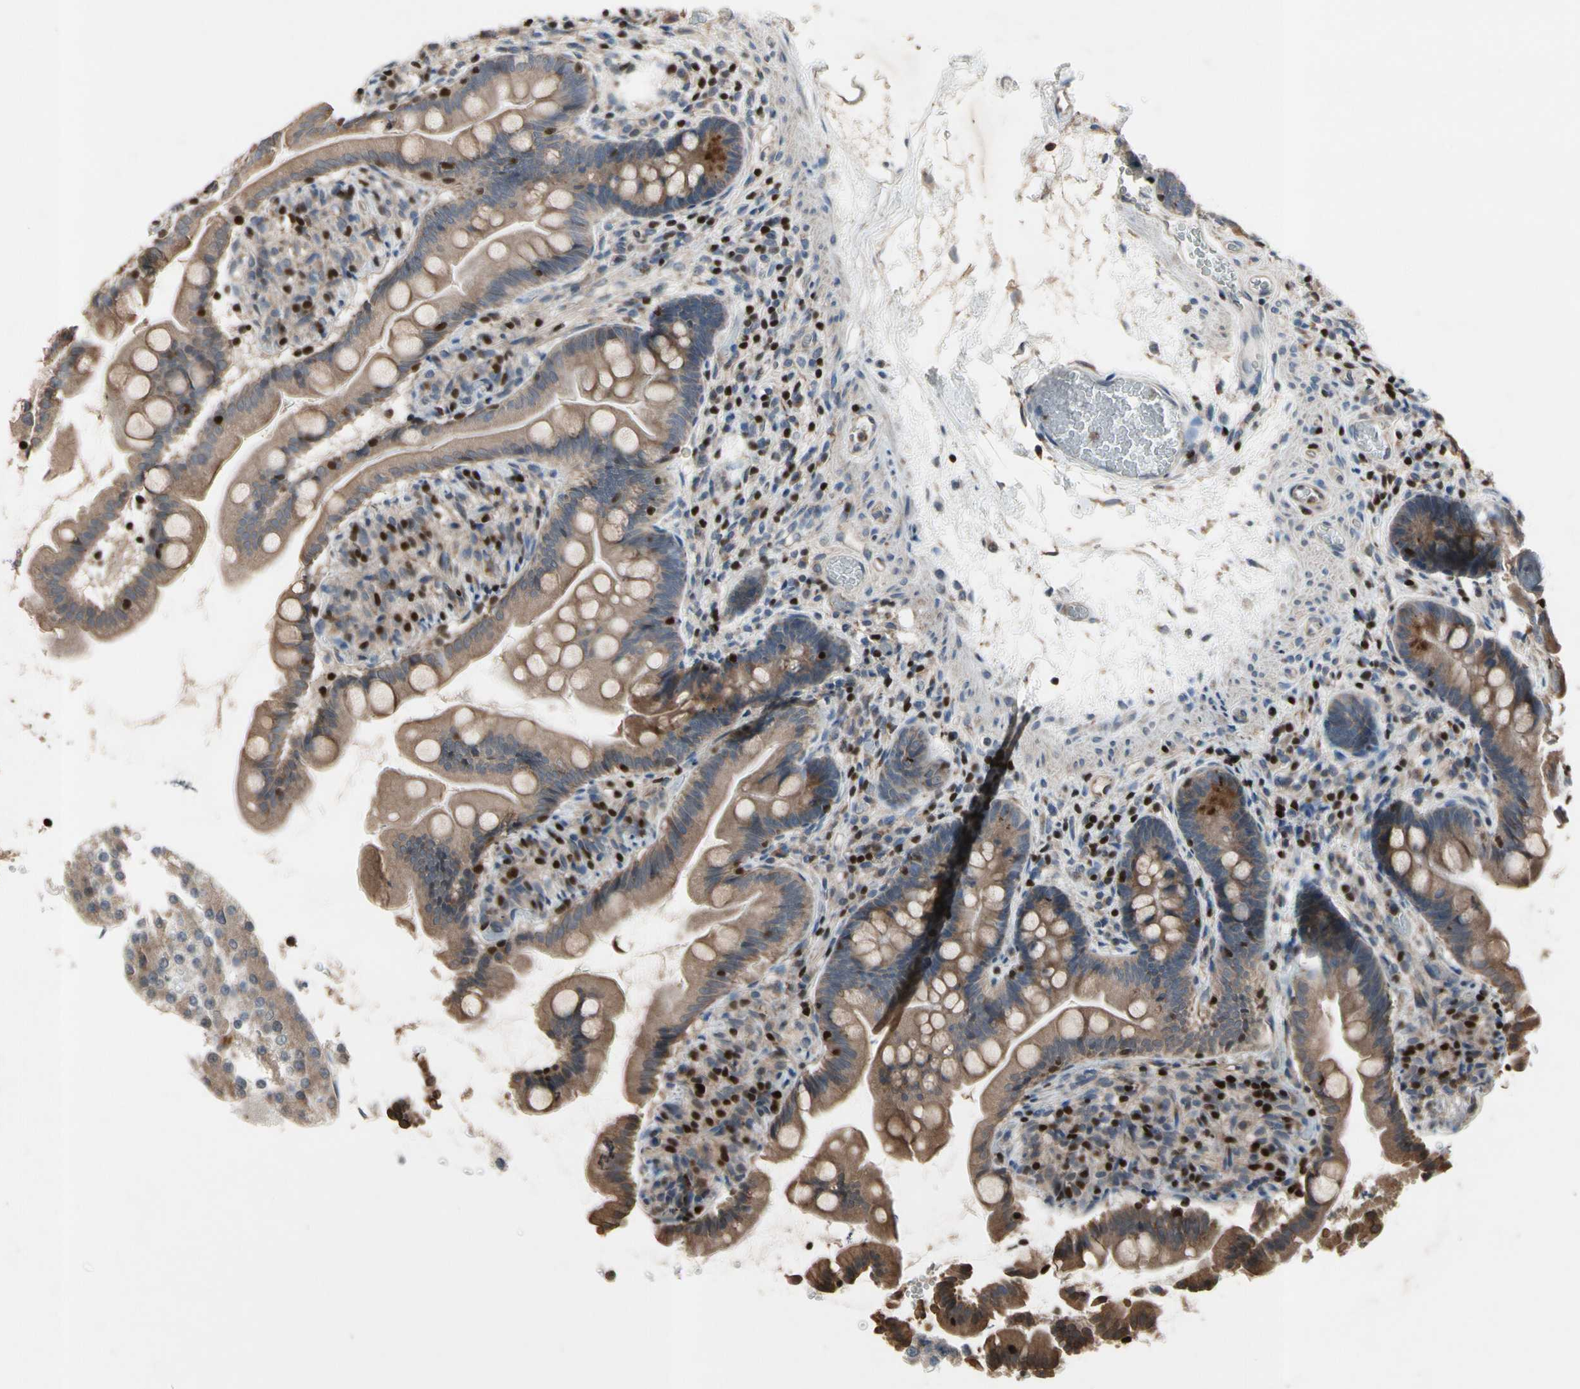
{"staining": {"intensity": "moderate", "quantity": "25%-75%", "location": "cytoplasmic/membranous"}, "tissue": "small intestine", "cell_type": "Glandular cells", "image_type": "normal", "snomed": [{"axis": "morphology", "description": "Normal tissue, NOS"}, {"axis": "topography", "description": "Small intestine"}], "caption": "IHC of benign human small intestine exhibits medium levels of moderate cytoplasmic/membranous expression in approximately 25%-75% of glandular cells. (DAB (3,3'-diaminobenzidine) IHC, brown staining for protein, blue staining for nuclei).", "gene": "TBX21", "patient": {"sex": "female", "age": 56}}